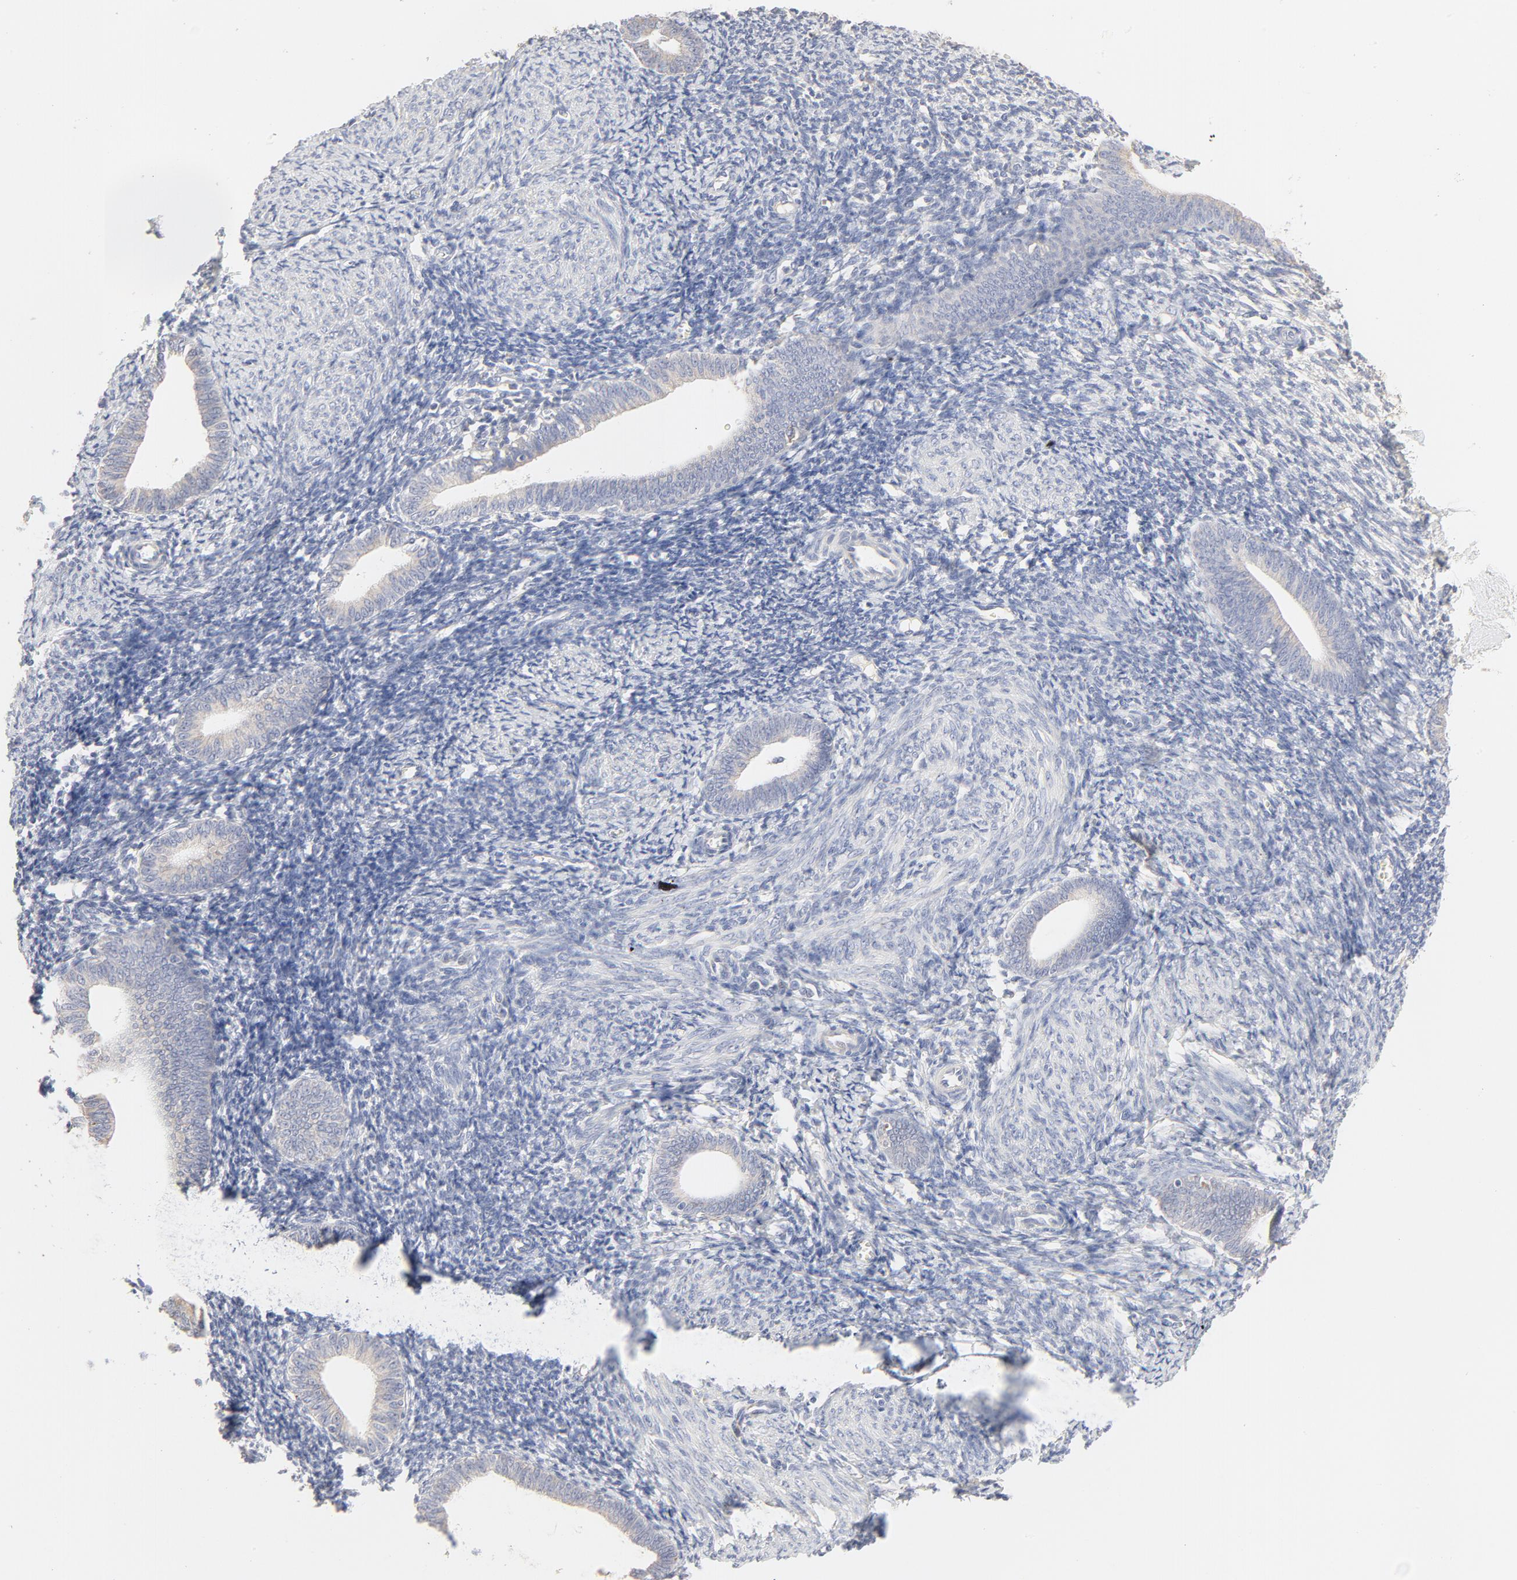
{"staining": {"intensity": "negative", "quantity": "none", "location": "none"}, "tissue": "endometrium", "cell_type": "Cells in endometrial stroma", "image_type": "normal", "snomed": [{"axis": "morphology", "description": "Normal tissue, NOS"}, {"axis": "topography", "description": "Endometrium"}], "caption": "Immunohistochemical staining of benign human endometrium demonstrates no significant expression in cells in endometrial stroma.", "gene": "FCGBP", "patient": {"sex": "female", "age": 57}}